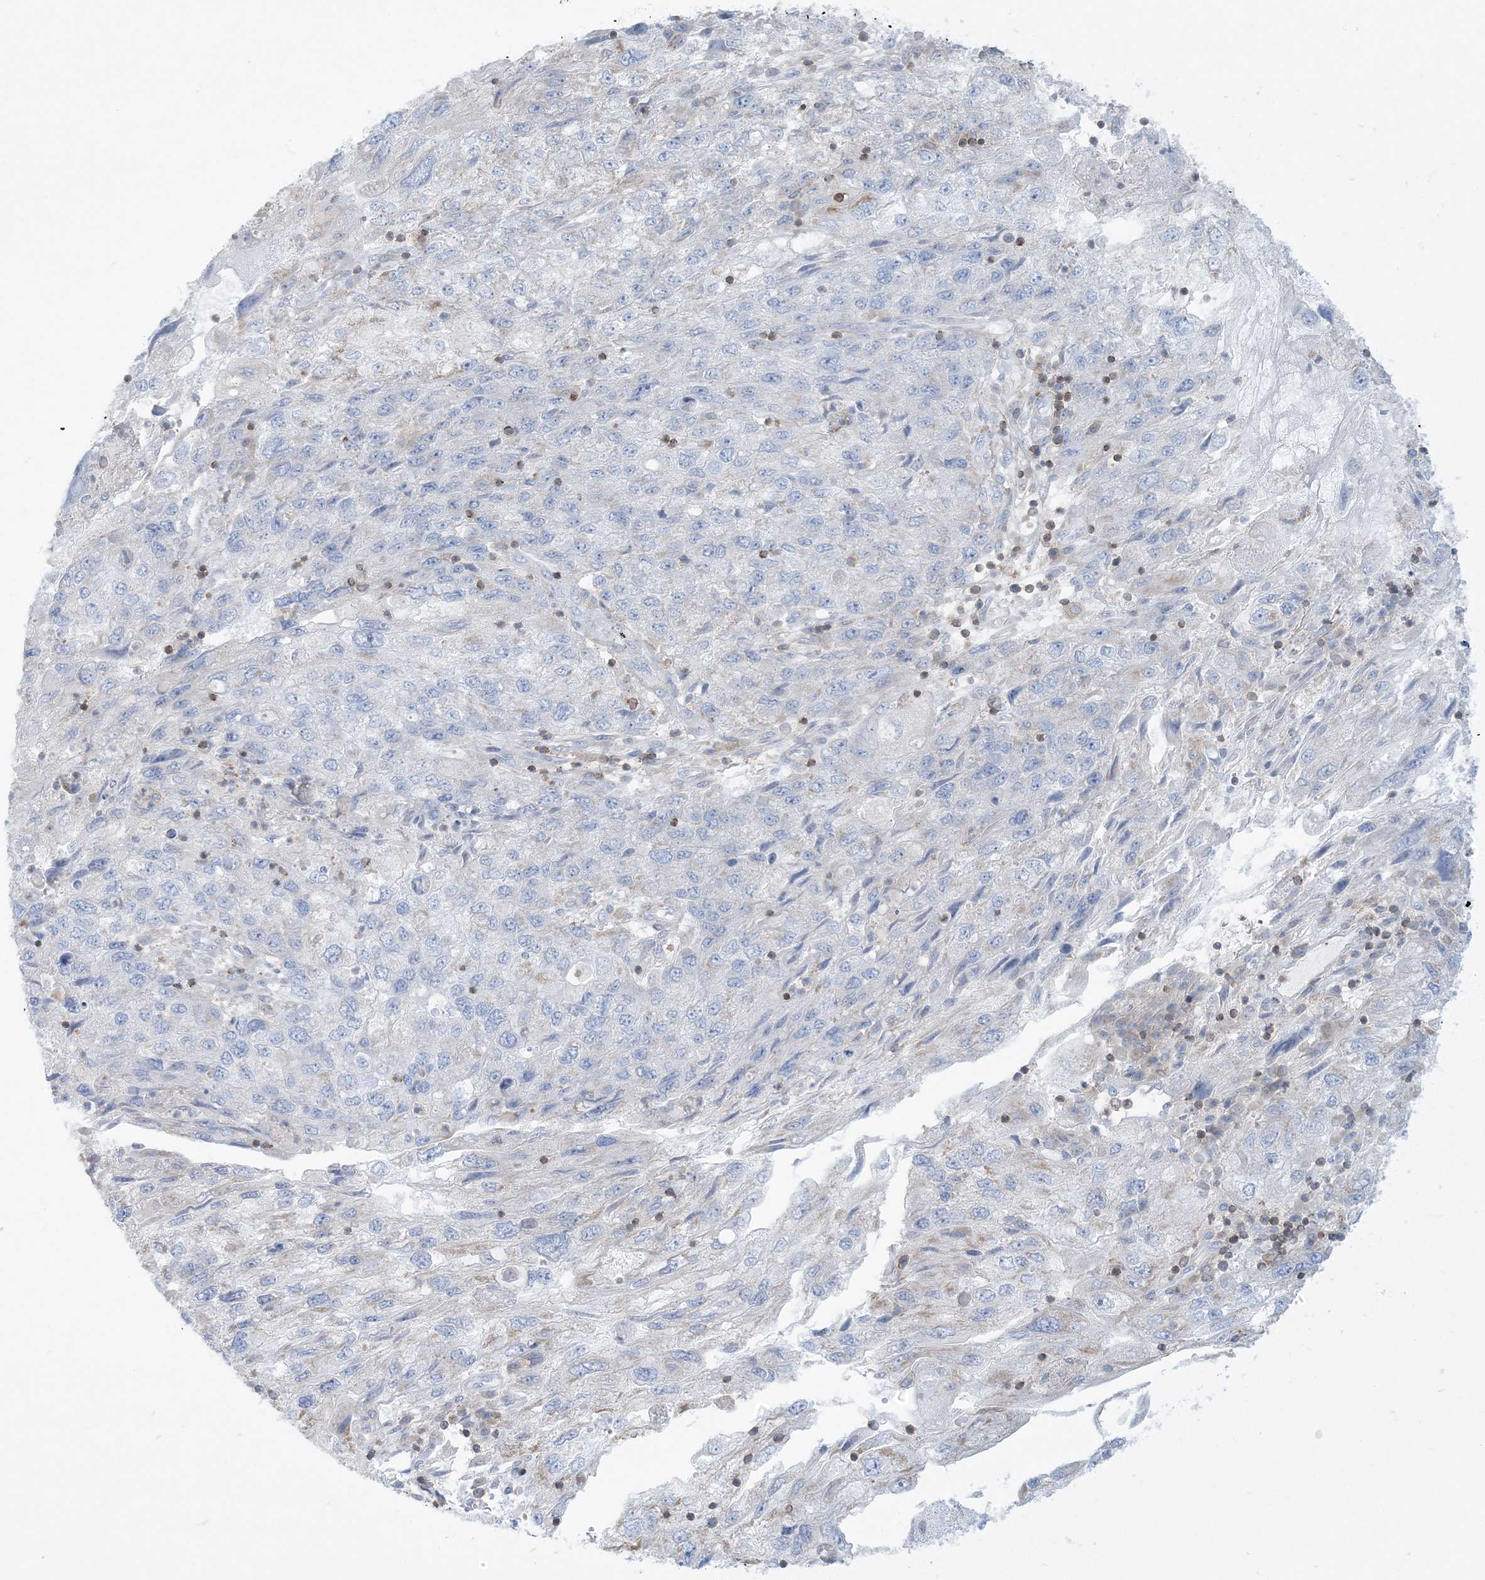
{"staining": {"intensity": "negative", "quantity": "none", "location": "none"}, "tissue": "endometrial cancer", "cell_type": "Tumor cells", "image_type": "cancer", "snomed": [{"axis": "morphology", "description": "Adenocarcinoma, NOS"}, {"axis": "topography", "description": "Endometrium"}], "caption": "There is no significant positivity in tumor cells of endometrial cancer (adenocarcinoma).", "gene": "ARHGAP30", "patient": {"sex": "female", "age": 49}}